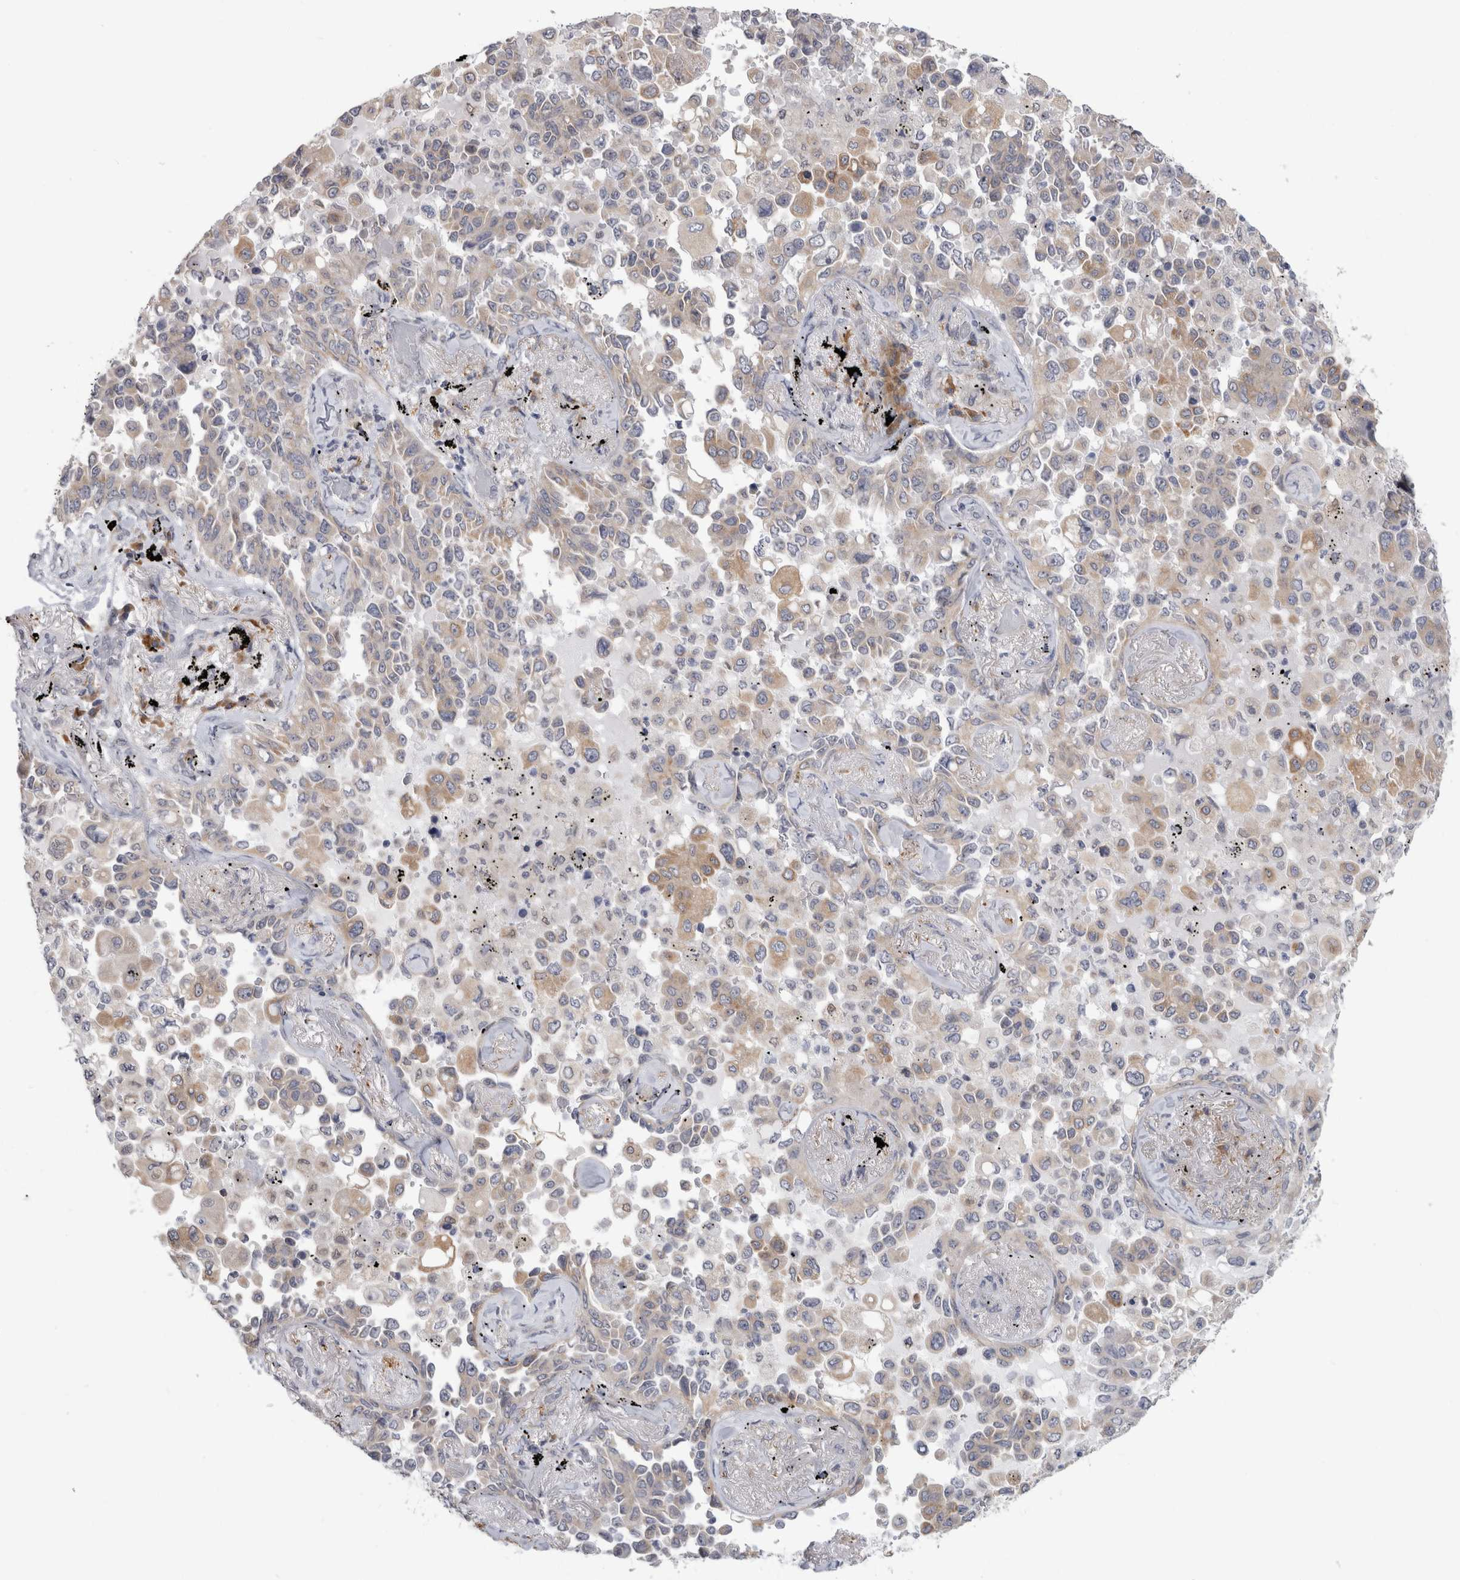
{"staining": {"intensity": "weak", "quantity": "<25%", "location": "cytoplasmic/membranous"}, "tissue": "lung cancer", "cell_type": "Tumor cells", "image_type": "cancer", "snomed": [{"axis": "morphology", "description": "Adenocarcinoma, NOS"}, {"axis": "topography", "description": "Lung"}], "caption": "An image of lung cancer (adenocarcinoma) stained for a protein reveals no brown staining in tumor cells.", "gene": "TMEM242", "patient": {"sex": "female", "age": 67}}